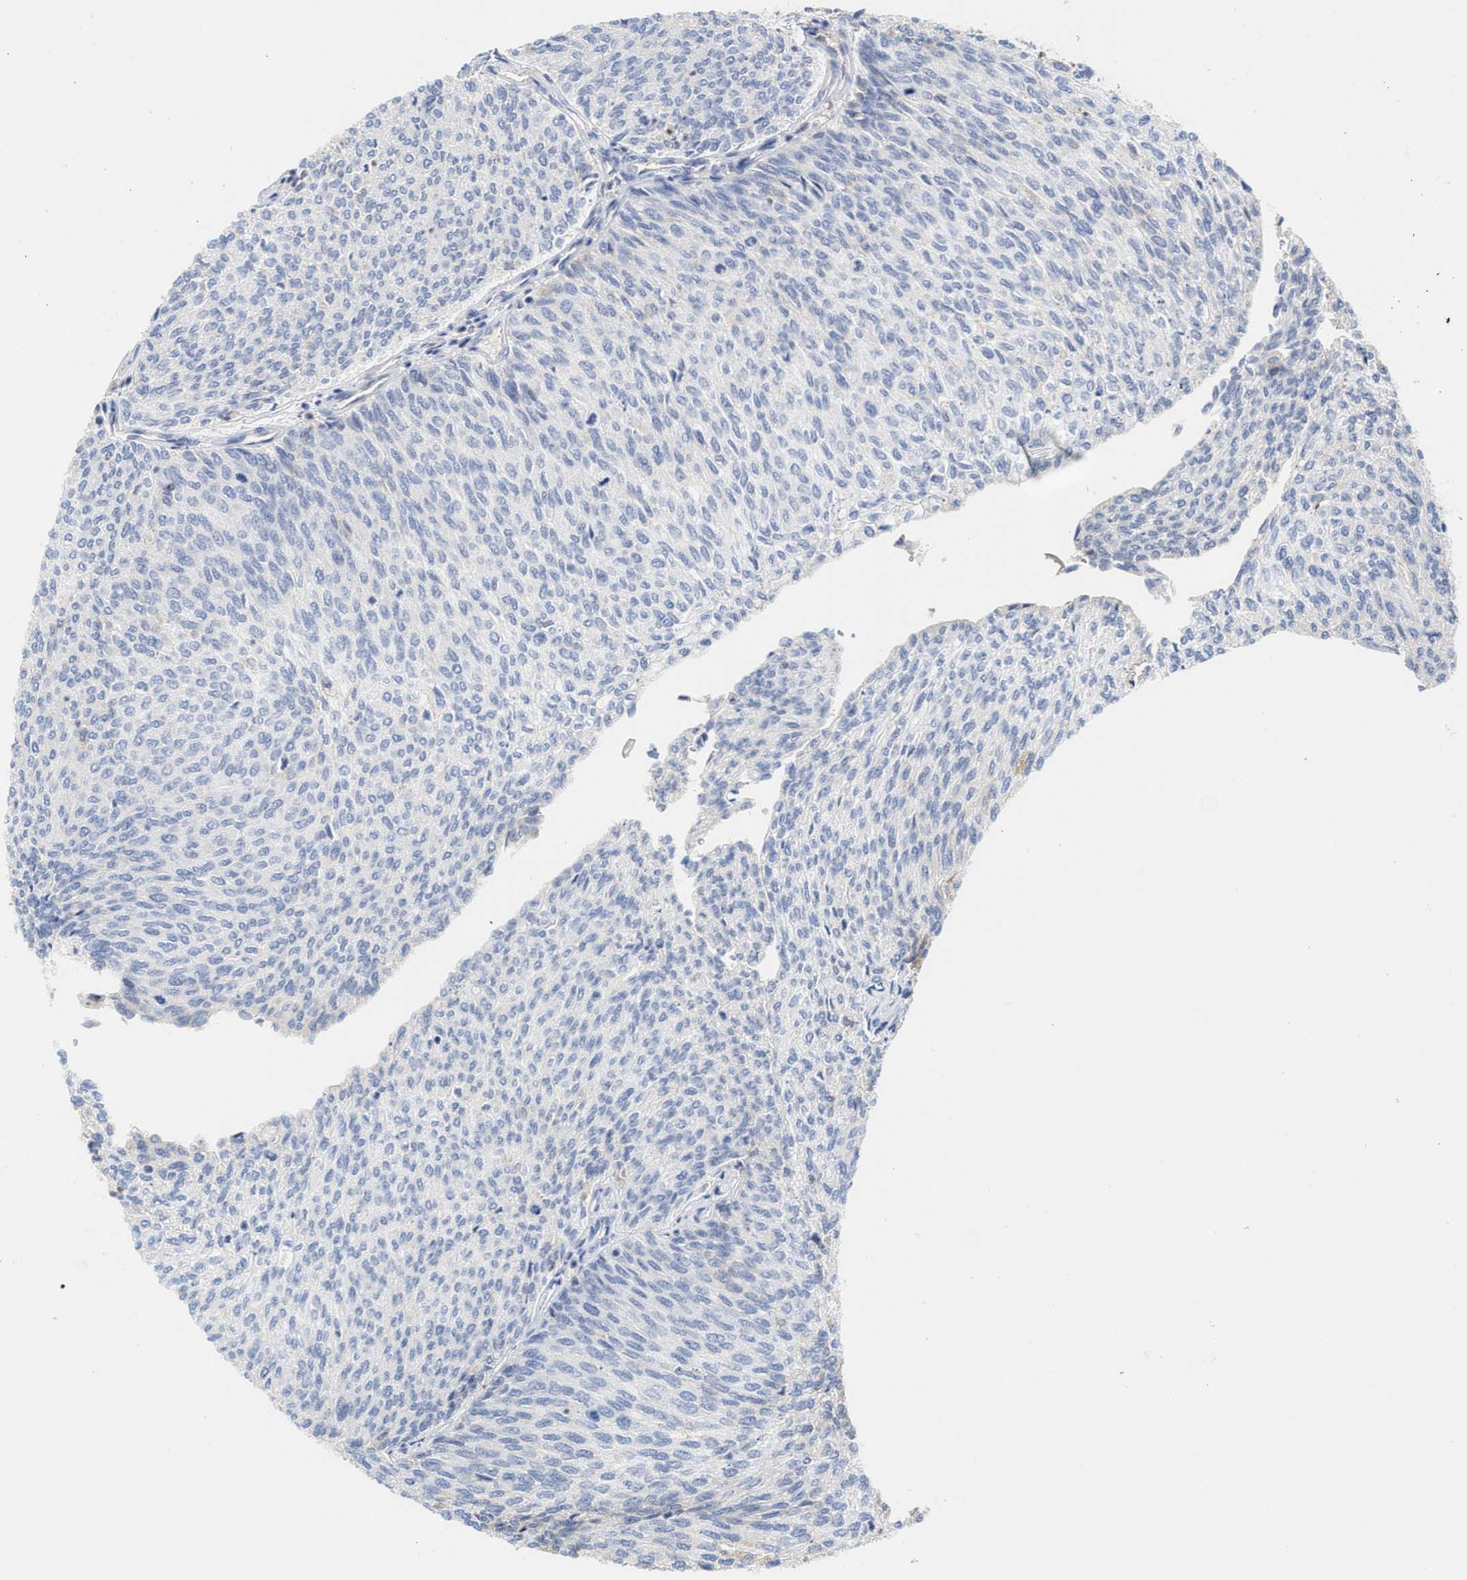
{"staining": {"intensity": "negative", "quantity": "none", "location": "none"}, "tissue": "urothelial cancer", "cell_type": "Tumor cells", "image_type": "cancer", "snomed": [{"axis": "morphology", "description": "Urothelial carcinoma, Low grade"}, {"axis": "topography", "description": "Urinary bladder"}], "caption": "The immunohistochemistry (IHC) histopathology image has no significant expression in tumor cells of urothelial cancer tissue. (Stains: DAB IHC with hematoxylin counter stain, Microscopy: brightfield microscopy at high magnification).", "gene": "C2", "patient": {"sex": "female", "age": 79}}